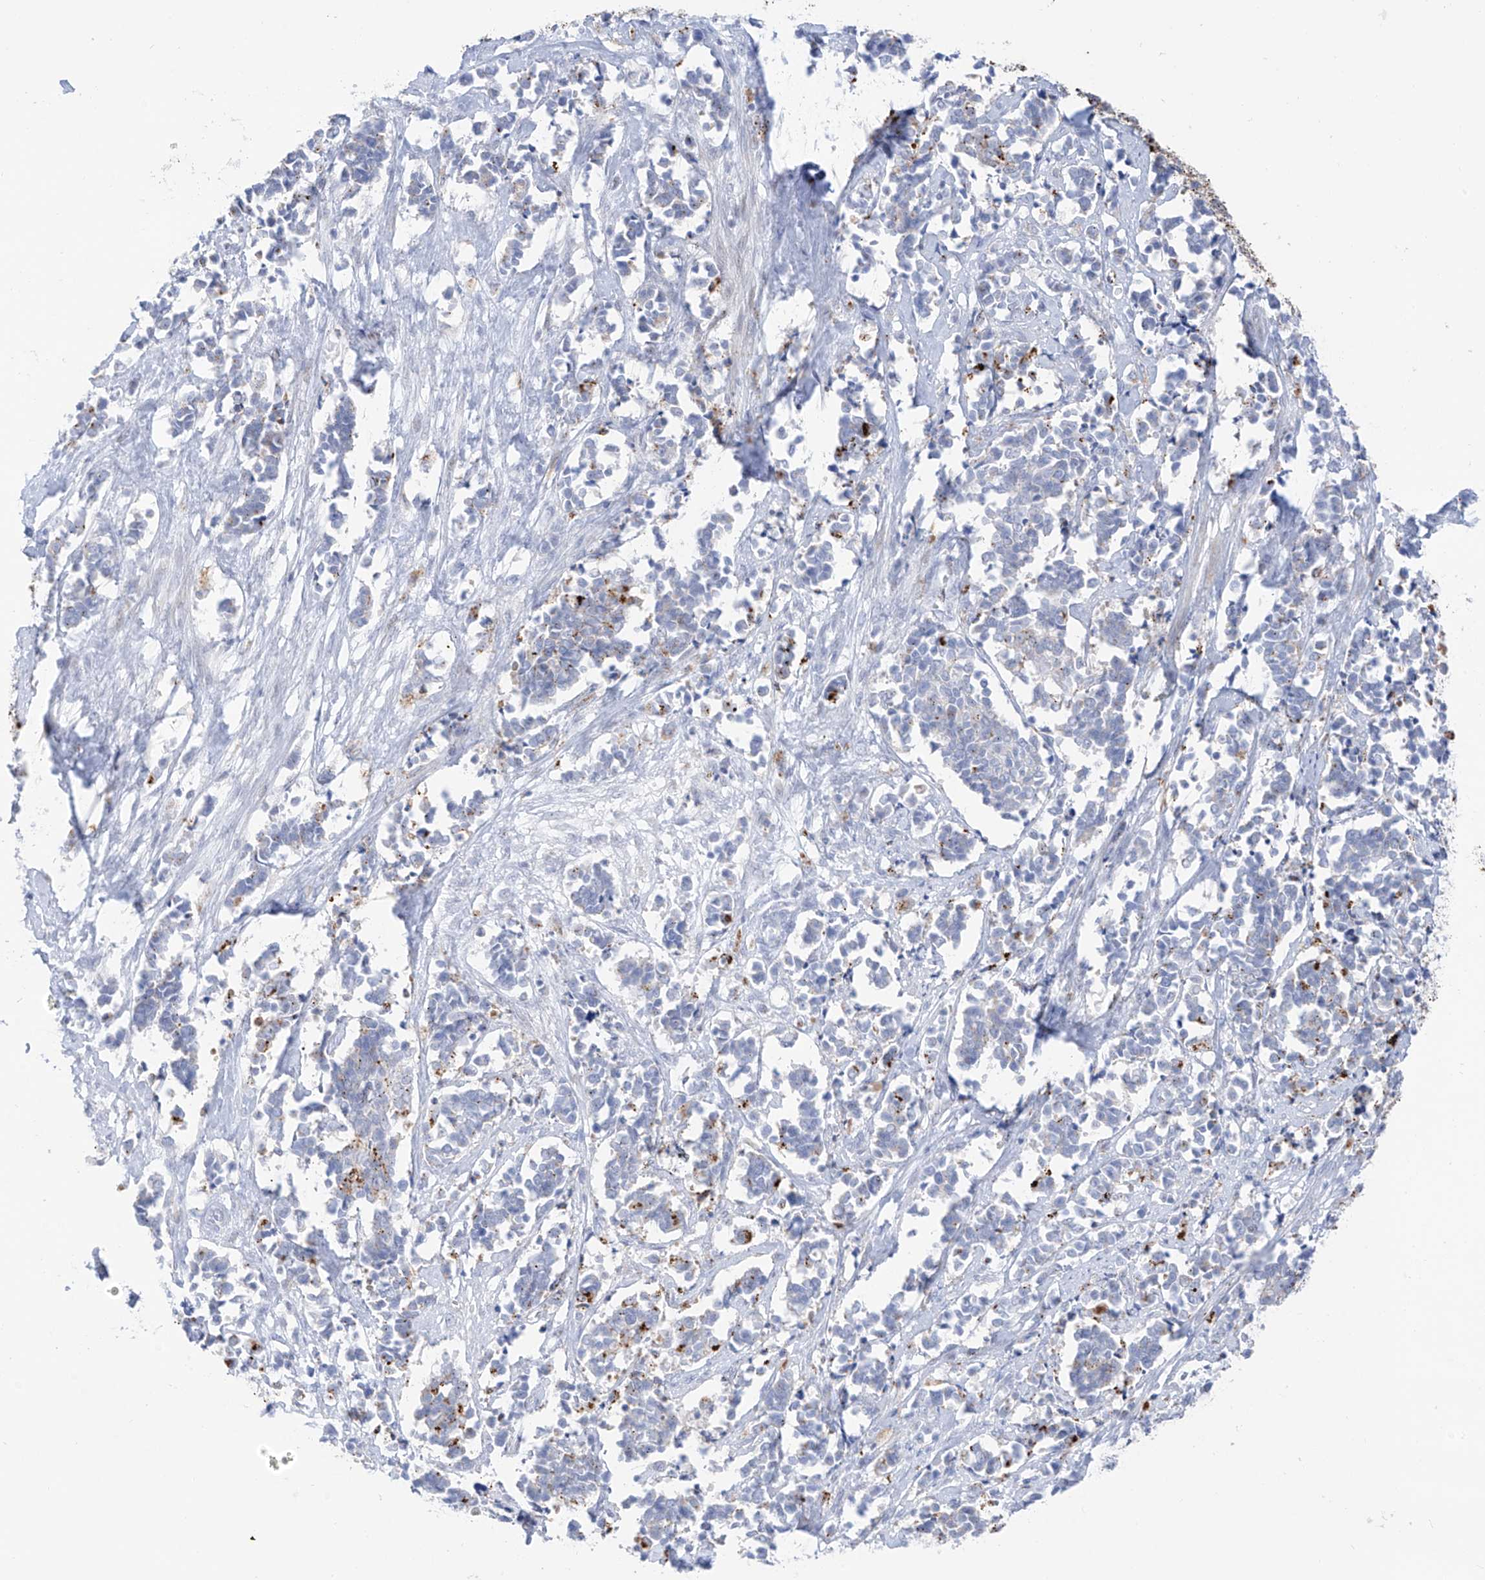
{"staining": {"intensity": "moderate", "quantity": "<25%", "location": "cytoplasmic/membranous"}, "tissue": "cervical cancer", "cell_type": "Tumor cells", "image_type": "cancer", "snomed": [{"axis": "morphology", "description": "Squamous cell carcinoma, NOS"}, {"axis": "topography", "description": "Cervix"}], "caption": "Cervical squamous cell carcinoma stained for a protein (brown) shows moderate cytoplasmic/membranous positive positivity in approximately <25% of tumor cells.", "gene": "PSPH", "patient": {"sex": "female", "age": 35}}